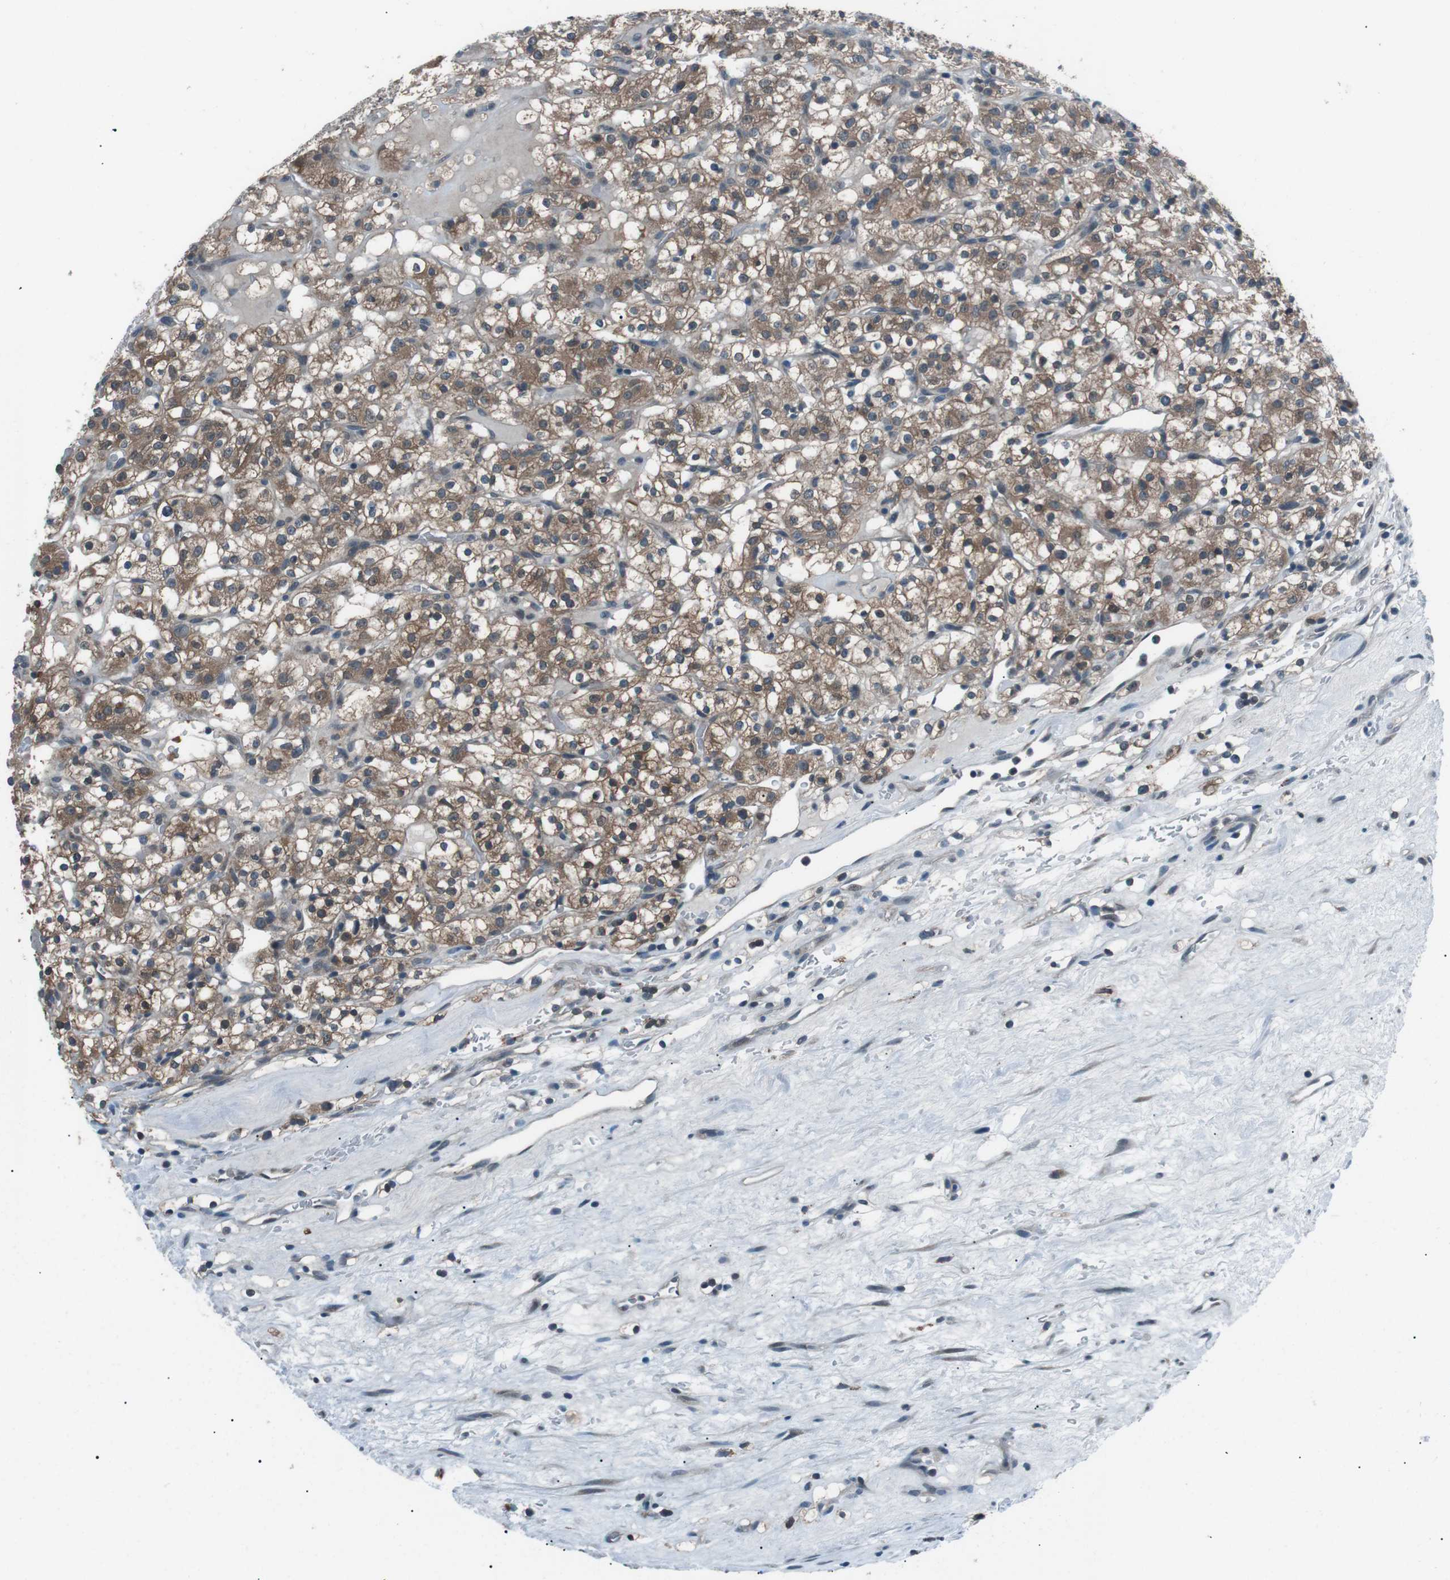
{"staining": {"intensity": "moderate", "quantity": ">75%", "location": "cytoplasmic/membranous"}, "tissue": "renal cancer", "cell_type": "Tumor cells", "image_type": "cancer", "snomed": [{"axis": "morphology", "description": "Normal tissue, NOS"}, {"axis": "morphology", "description": "Adenocarcinoma, NOS"}, {"axis": "topography", "description": "Kidney"}], "caption": "High-magnification brightfield microscopy of renal cancer stained with DAB (3,3'-diaminobenzidine) (brown) and counterstained with hematoxylin (blue). tumor cells exhibit moderate cytoplasmic/membranous expression is identified in approximately>75% of cells.", "gene": "LRIG2", "patient": {"sex": "female", "age": 72}}